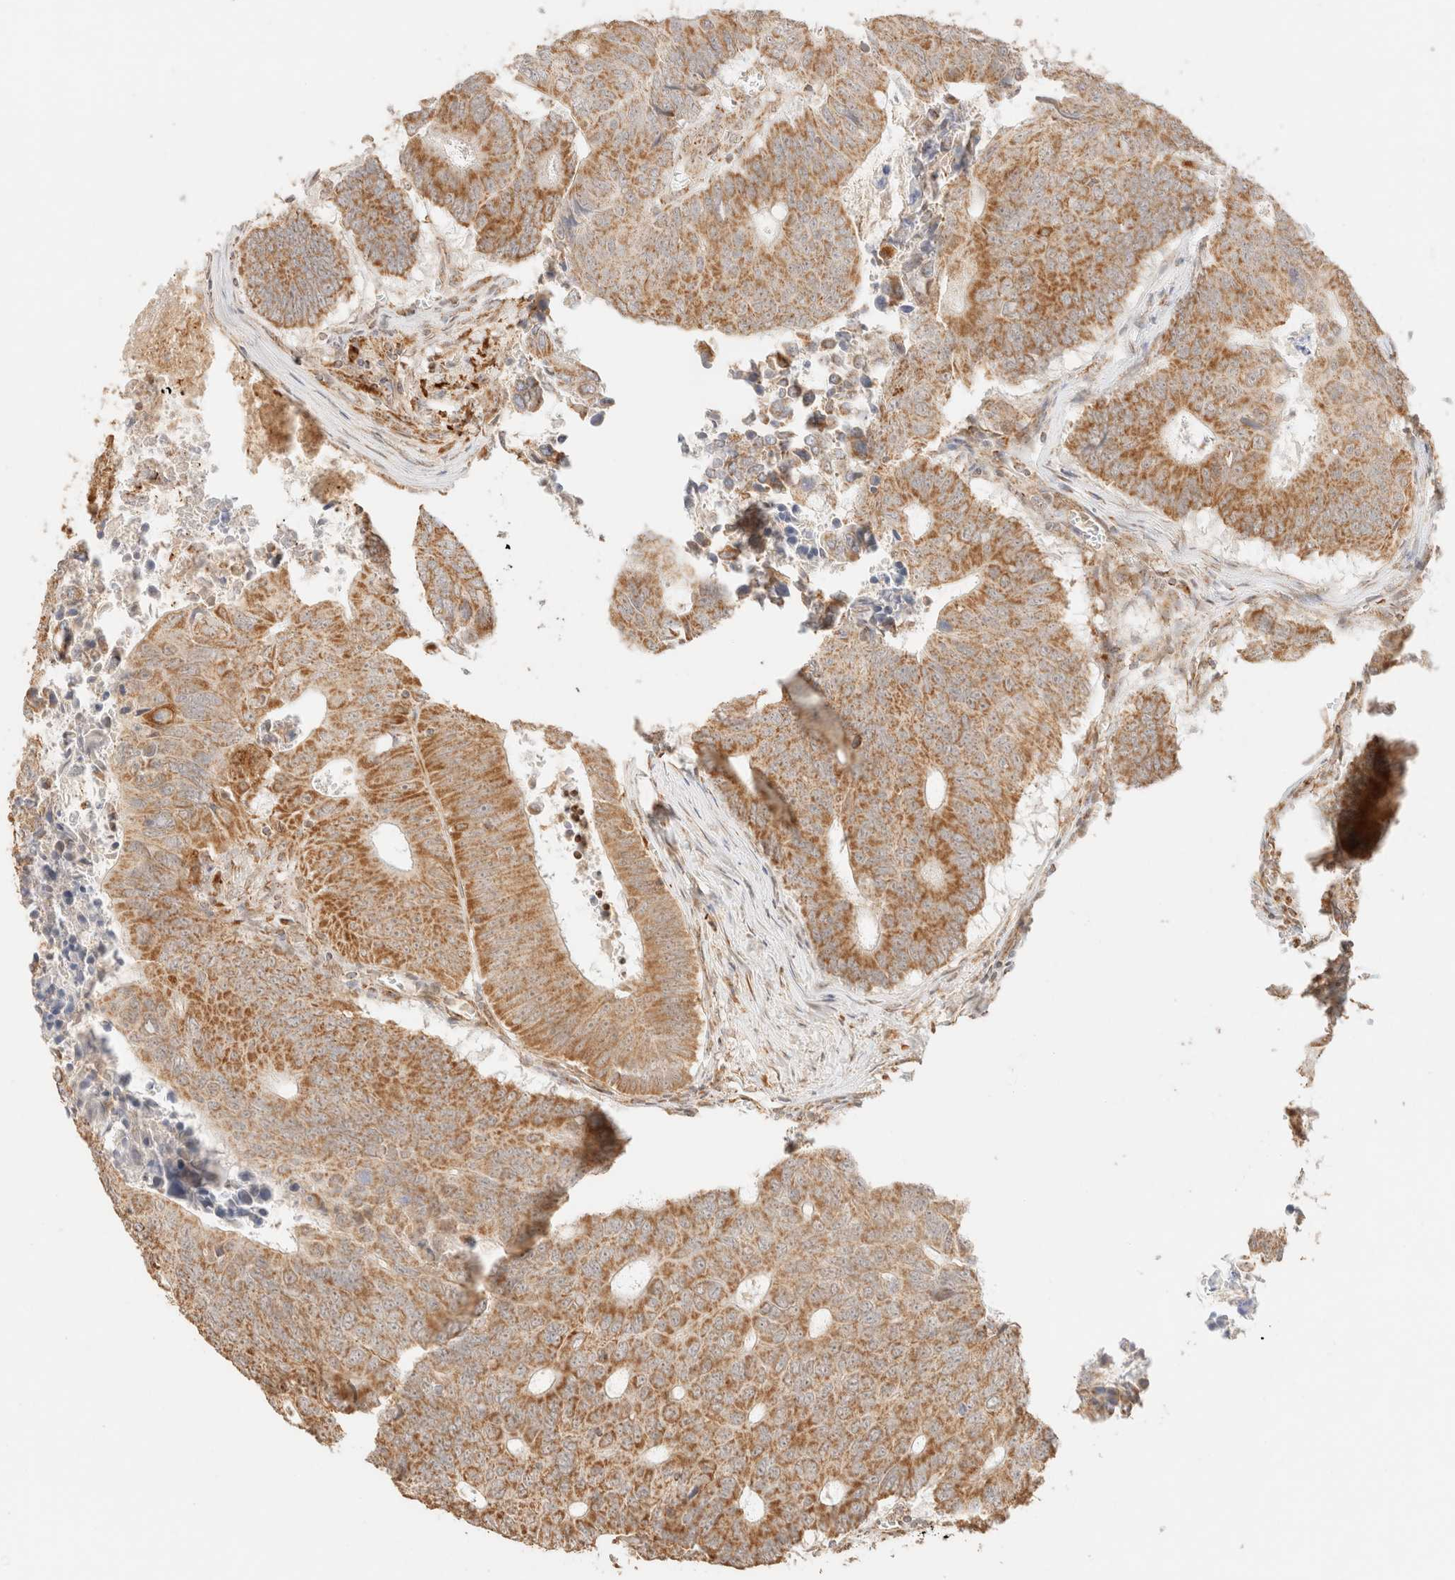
{"staining": {"intensity": "moderate", "quantity": ">75%", "location": "cytoplasmic/membranous"}, "tissue": "colorectal cancer", "cell_type": "Tumor cells", "image_type": "cancer", "snomed": [{"axis": "morphology", "description": "Adenocarcinoma, NOS"}, {"axis": "topography", "description": "Colon"}], "caption": "Moderate cytoplasmic/membranous expression is present in approximately >75% of tumor cells in adenocarcinoma (colorectal).", "gene": "TACO1", "patient": {"sex": "male", "age": 87}}